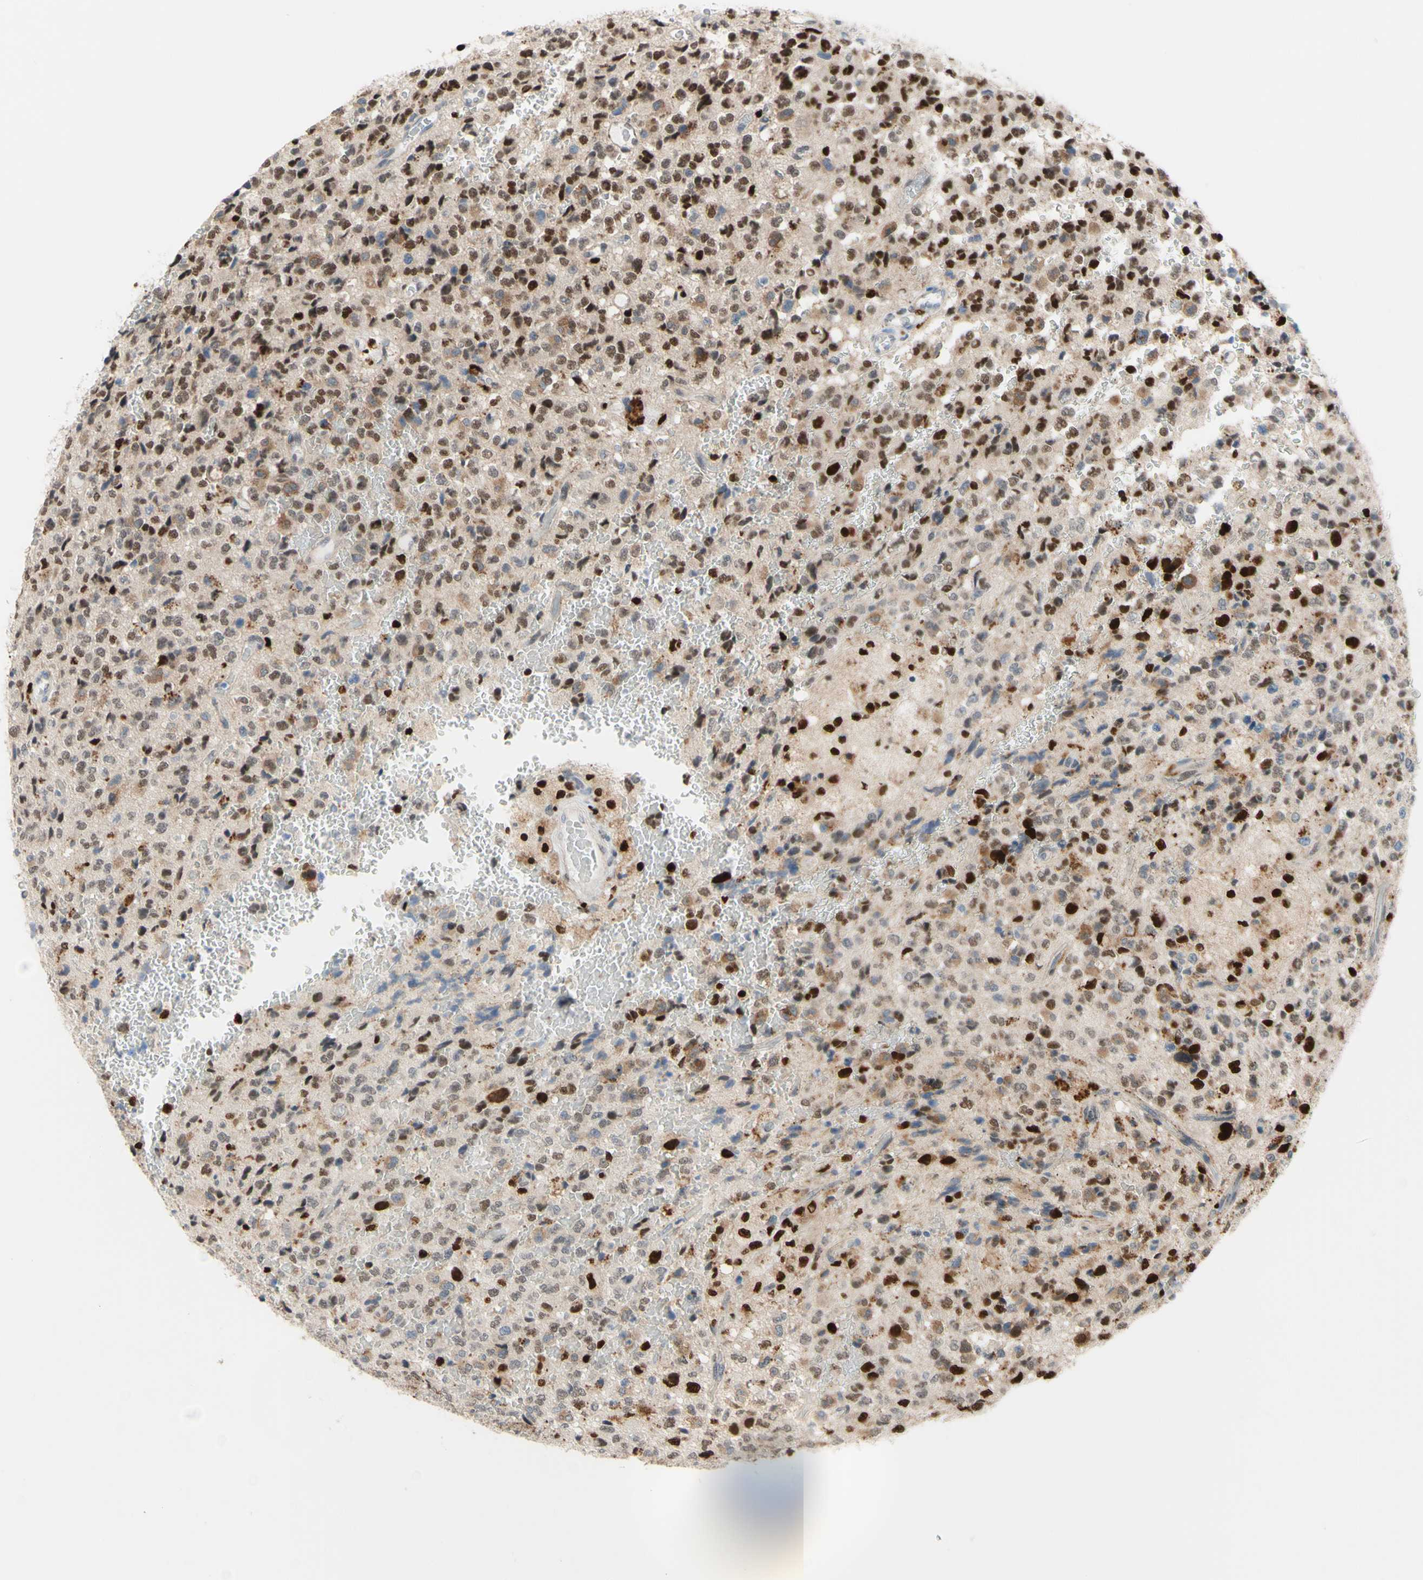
{"staining": {"intensity": "moderate", "quantity": ">75%", "location": "nuclear"}, "tissue": "glioma", "cell_type": "Tumor cells", "image_type": "cancer", "snomed": [{"axis": "morphology", "description": "Glioma, malignant, High grade"}, {"axis": "topography", "description": "pancreas cauda"}], "caption": "Protein expression analysis of glioma demonstrates moderate nuclear positivity in about >75% of tumor cells.", "gene": "EED", "patient": {"sex": "male", "age": 60}}